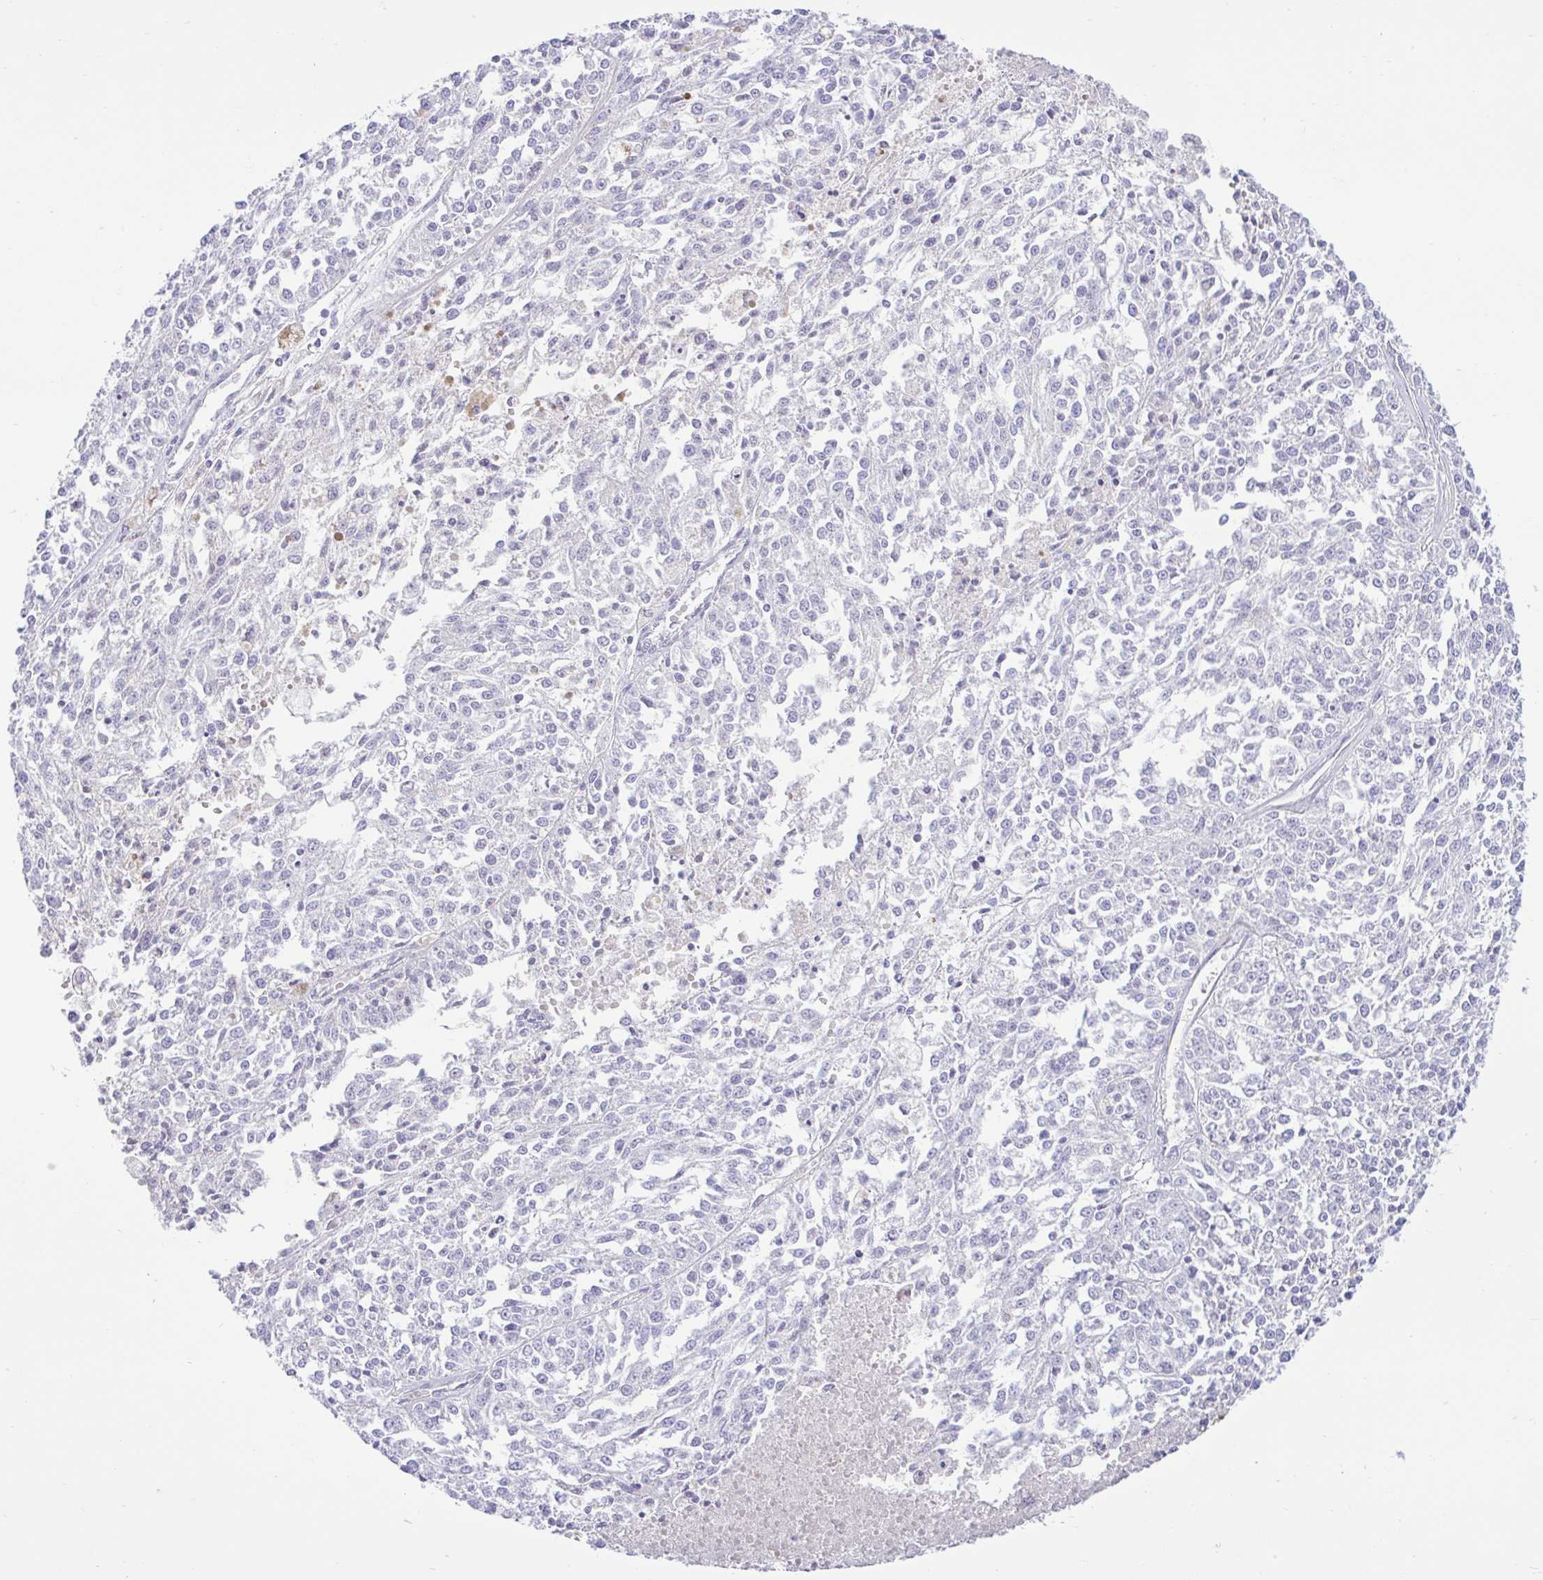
{"staining": {"intensity": "negative", "quantity": "none", "location": "none"}, "tissue": "melanoma", "cell_type": "Tumor cells", "image_type": "cancer", "snomed": [{"axis": "morphology", "description": "Malignant melanoma, NOS"}, {"axis": "topography", "description": "Skin"}], "caption": "Immunohistochemistry of human melanoma shows no staining in tumor cells.", "gene": "ZNF101", "patient": {"sex": "female", "age": 64}}